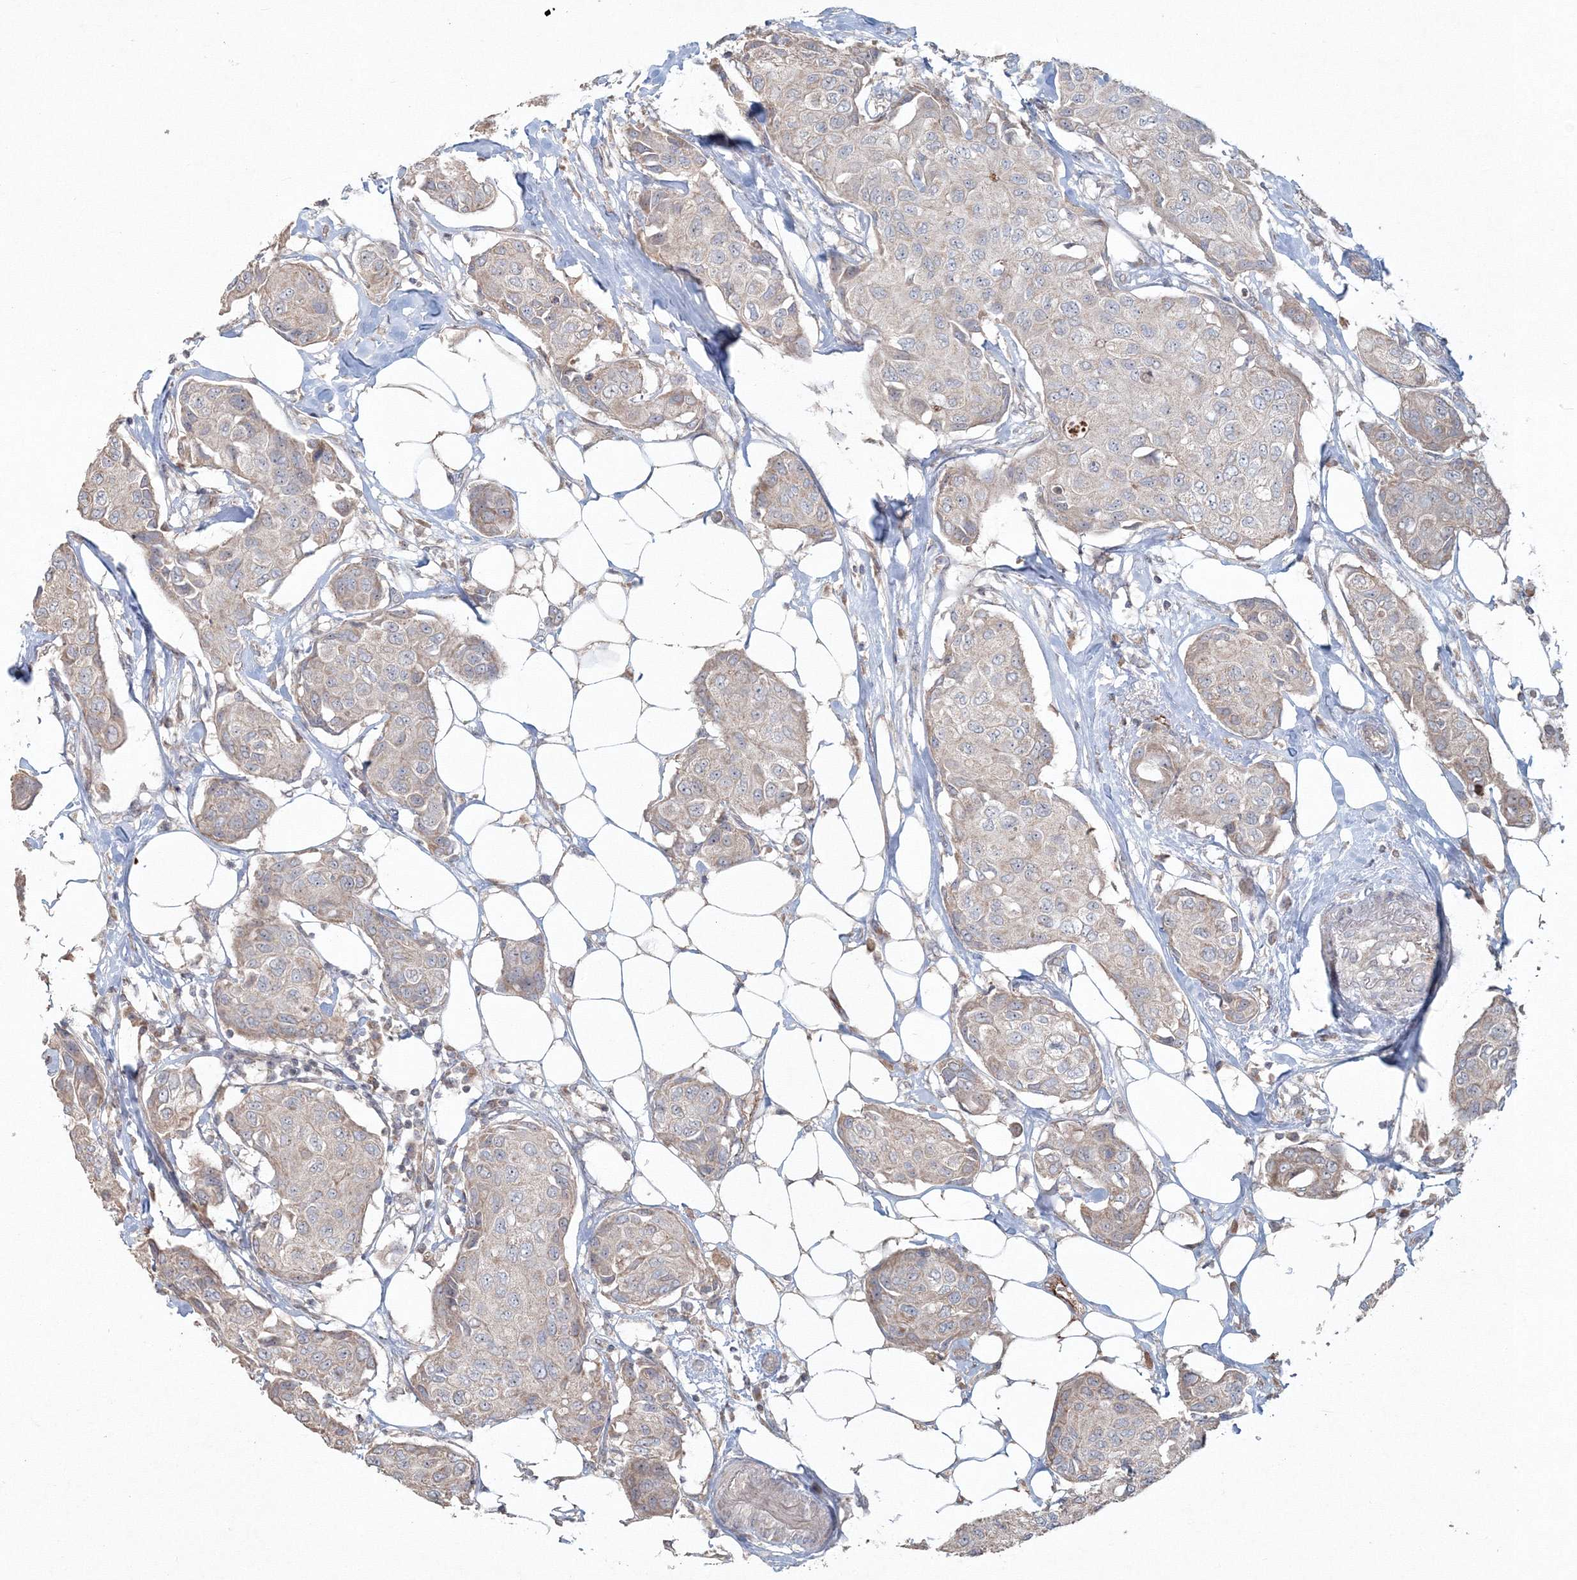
{"staining": {"intensity": "weak", "quantity": "<25%", "location": "cytoplasmic/membranous"}, "tissue": "breast cancer", "cell_type": "Tumor cells", "image_type": "cancer", "snomed": [{"axis": "morphology", "description": "Duct carcinoma"}, {"axis": "topography", "description": "Breast"}], "caption": "An image of breast cancer (intraductal carcinoma) stained for a protein reveals no brown staining in tumor cells.", "gene": "ANAPC16", "patient": {"sex": "female", "age": 80}}